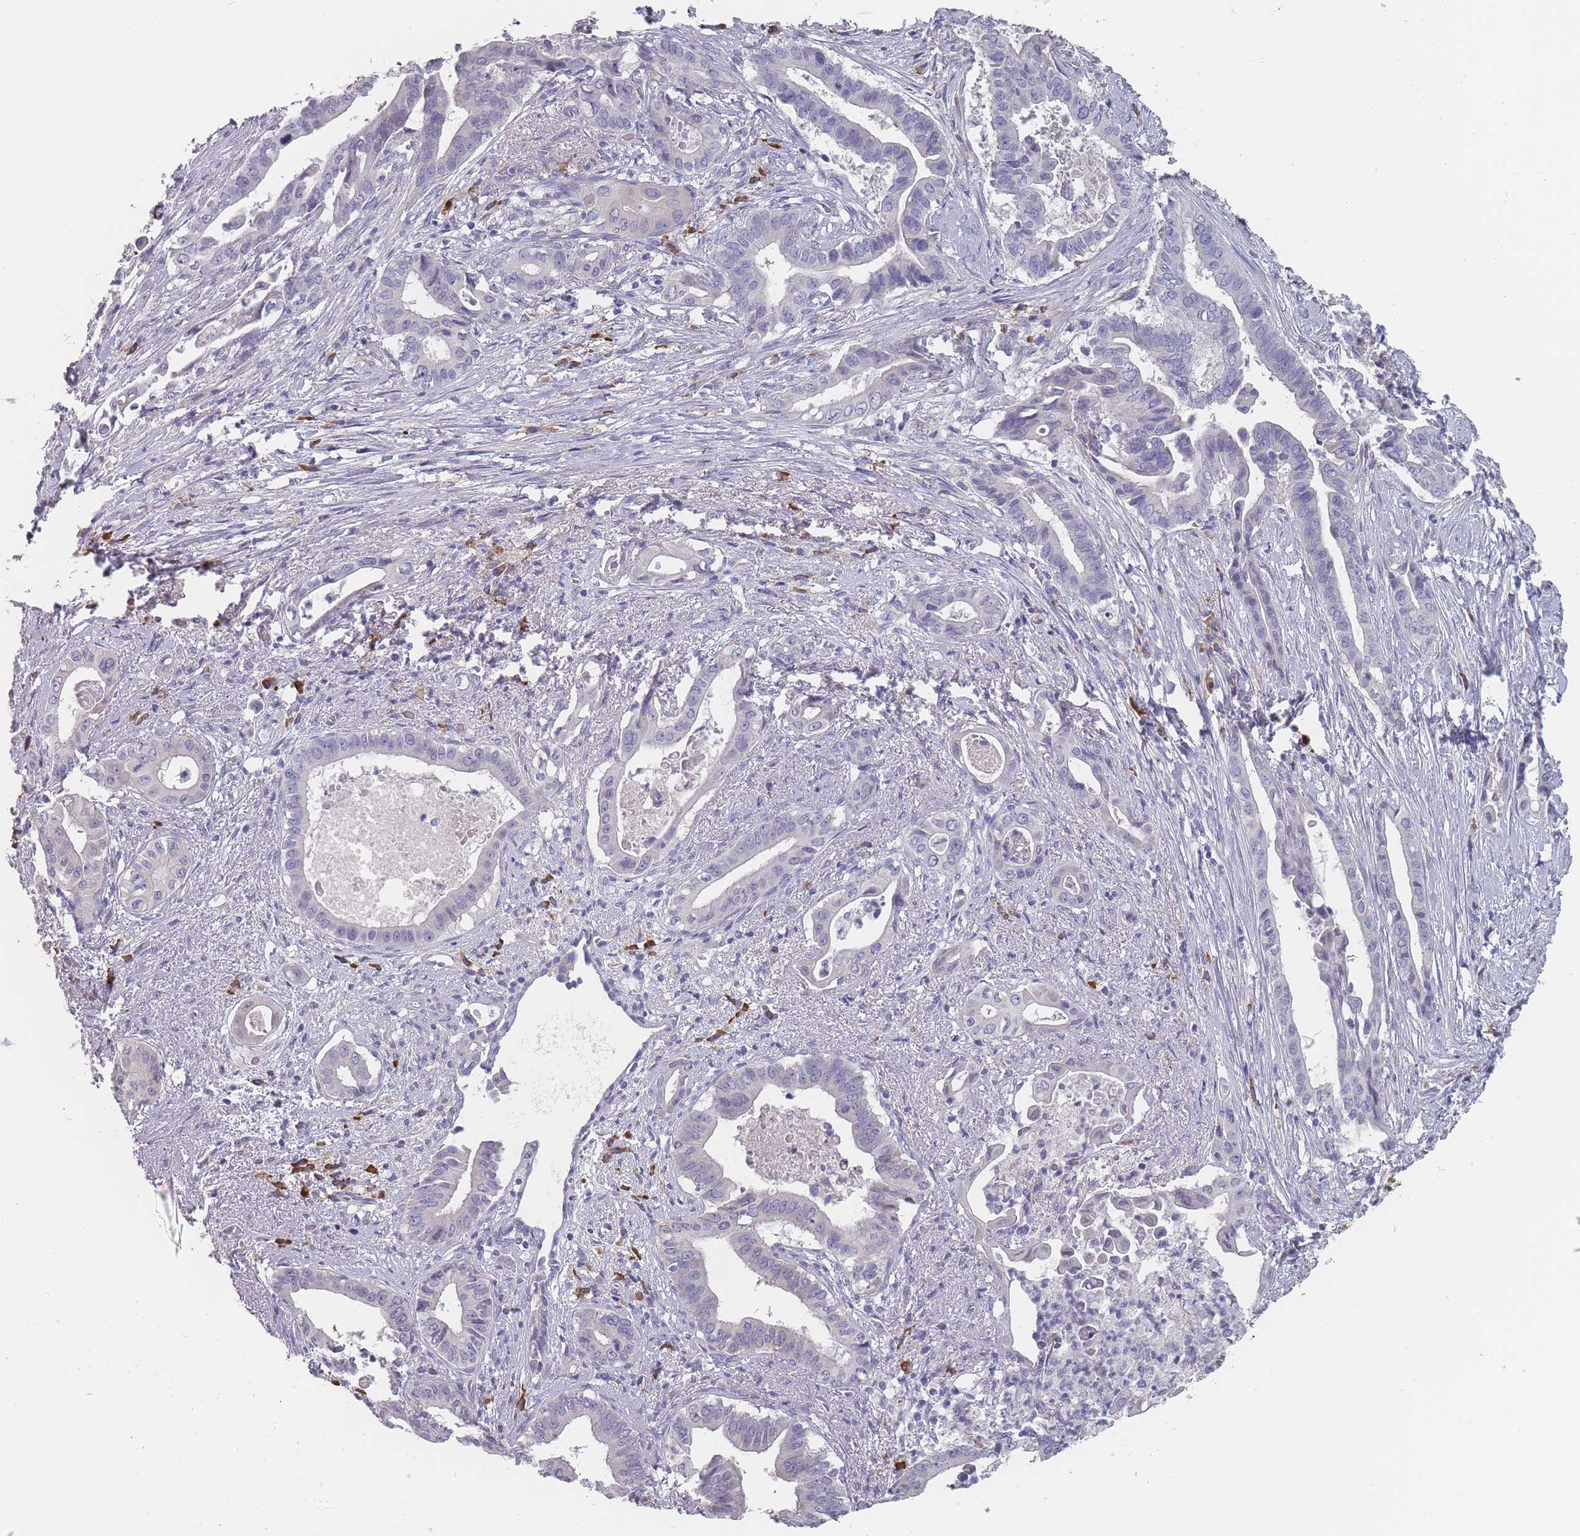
{"staining": {"intensity": "negative", "quantity": "none", "location": "none"}, "tissue": "pancreatic cancer", "cell_type": "Tumor cells", "image_type": "cancer", "snomed": [{"axis": "morphology", "description": "Adenocarcinoma, NOS"}, {"axis": "topography", "description": "Pancreas"}], "caption": "Tumor cells are negative for protein expression in human pancreatic cancer.", "gene": "SLC35E4", "patient": {"sex": "female", "age": 77}}